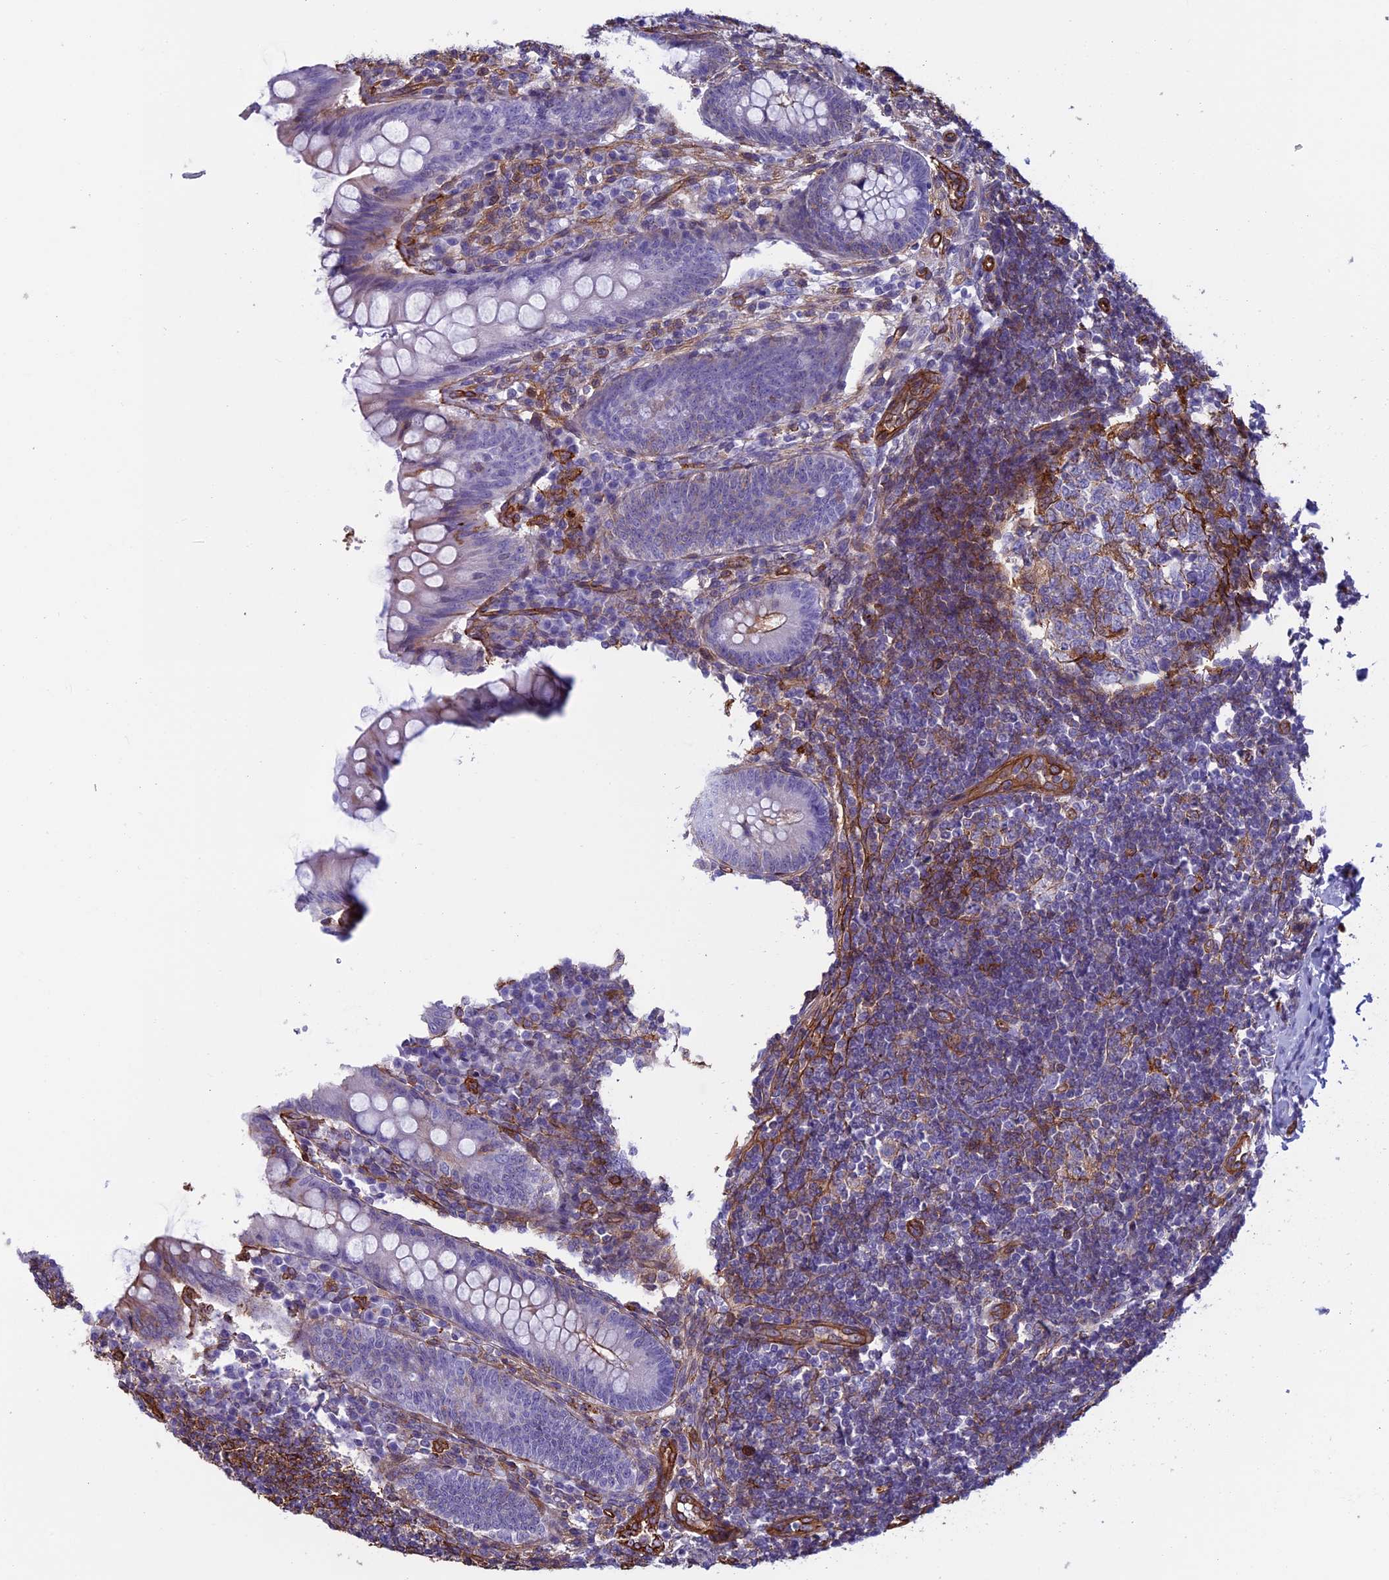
{"staining": {"intensity": "moderate", "quantity": "<25%", "location": "cytoplasmic/membranous"}, "tissue": "appendix", "cell_type": "Glandular cells", "image_type": "normal", "snomed": [{"axis": "morphology", "description": "Normal tissue, NOS"}, {"axis": "topography", "description": "Appendix"}], "caption": "A high-resolution image shows immunohistochemistry staining of normal appendix, which reveals moderate cytoplasmic/membranous positivity in about <25% of glandular cells.", "gene": "ANGPTL2", "patient": {"sex": "female", "age": 33}}